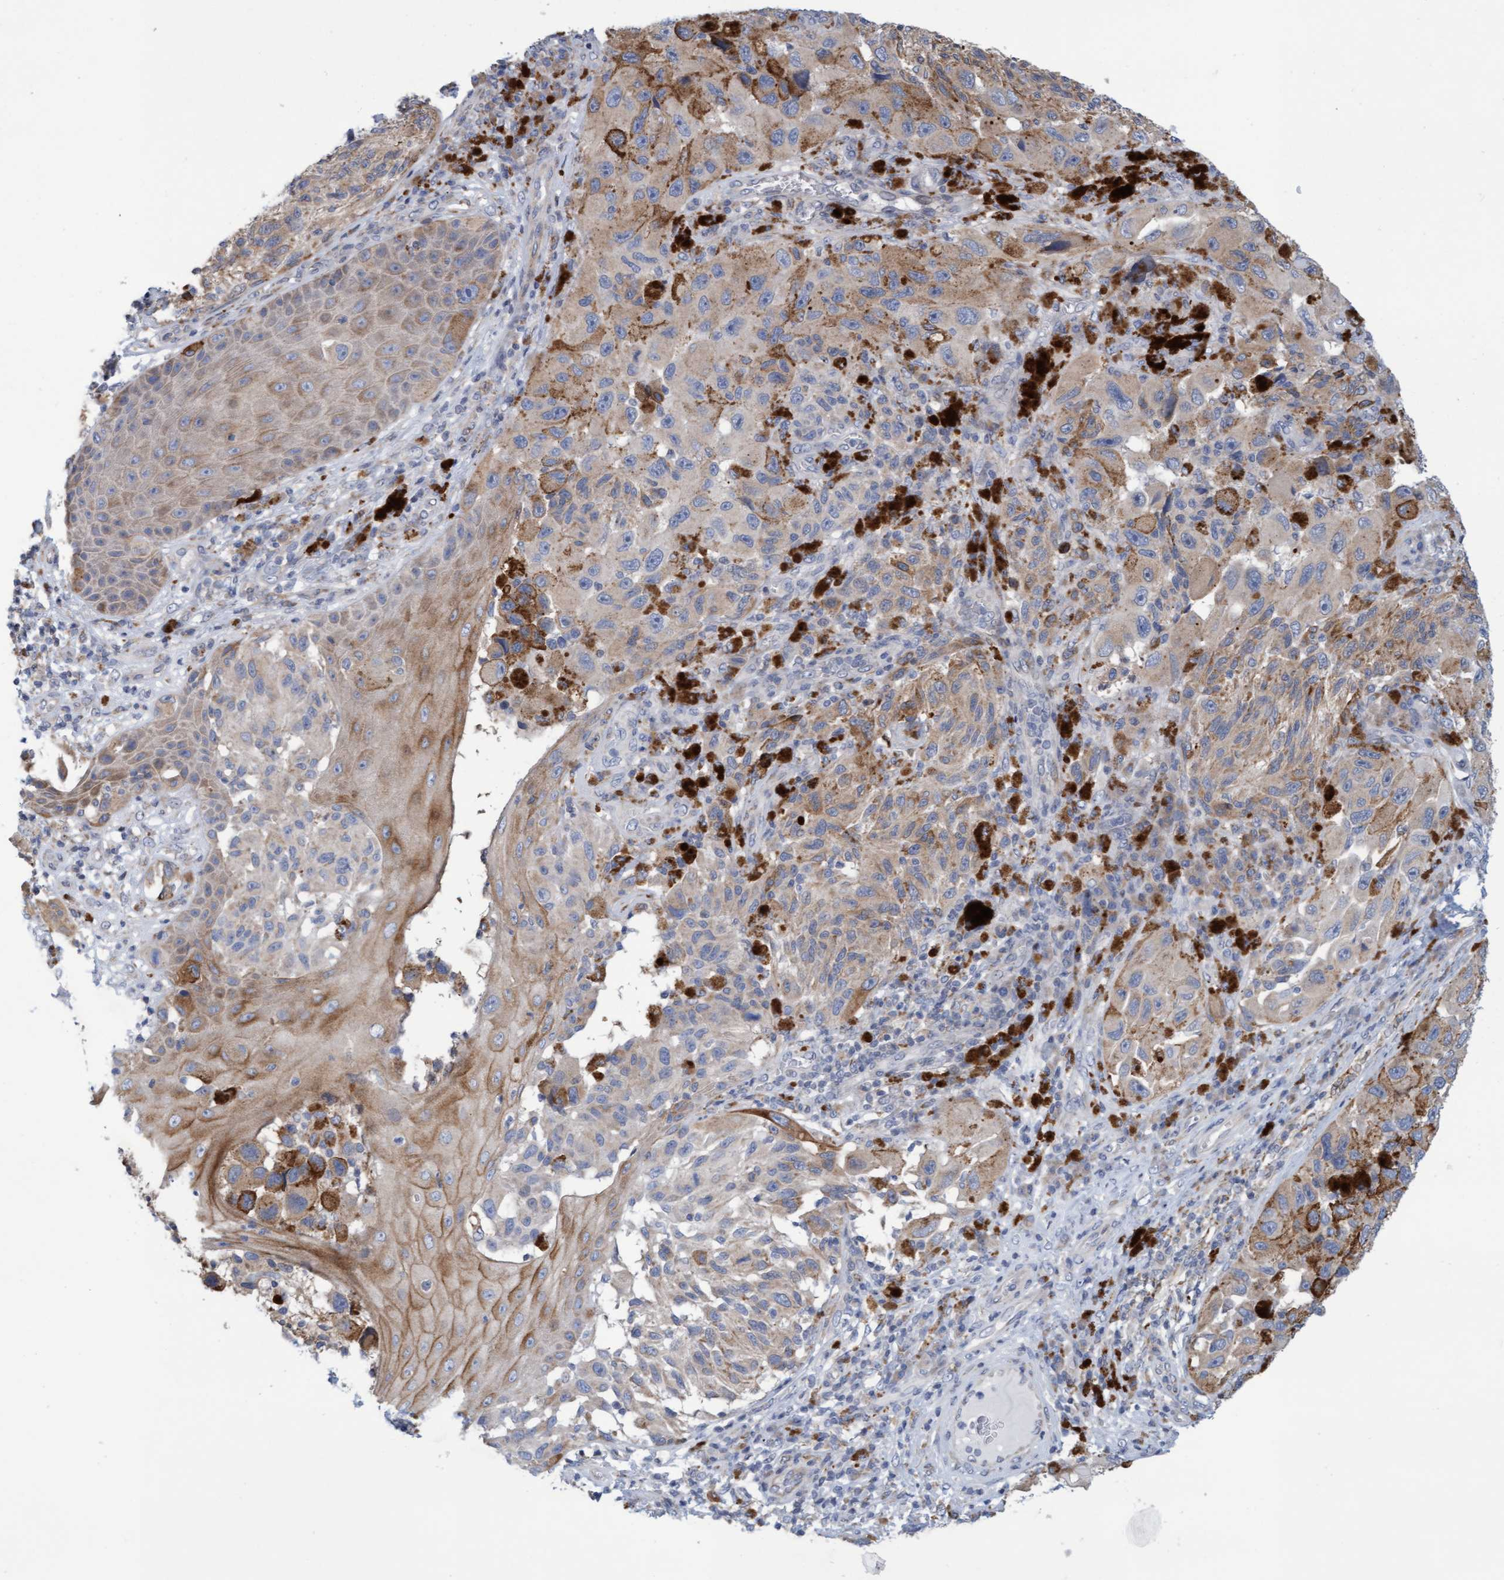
{"staining": {"intensity": "moderate", "quantity": ">75%", "location": "cytoplasmic/membranous"}, "tissue": "melanoma", "cell_type": "Tumor cells", "image_type": "cancer", "snomed": [{"axis": "morphology", "description": "Malignant melanoma, NOS"}, {"axis": "topography", "description": "Skin"}], "caption": "There is medium levels of moderate cytoplasmic/membranous positivity in tumor cells of melanoma, as demonstrated by immunohistochemical staining (brown color).", "gene": "SLC28A3", "patient": {"sex": "female", "age": 73}}